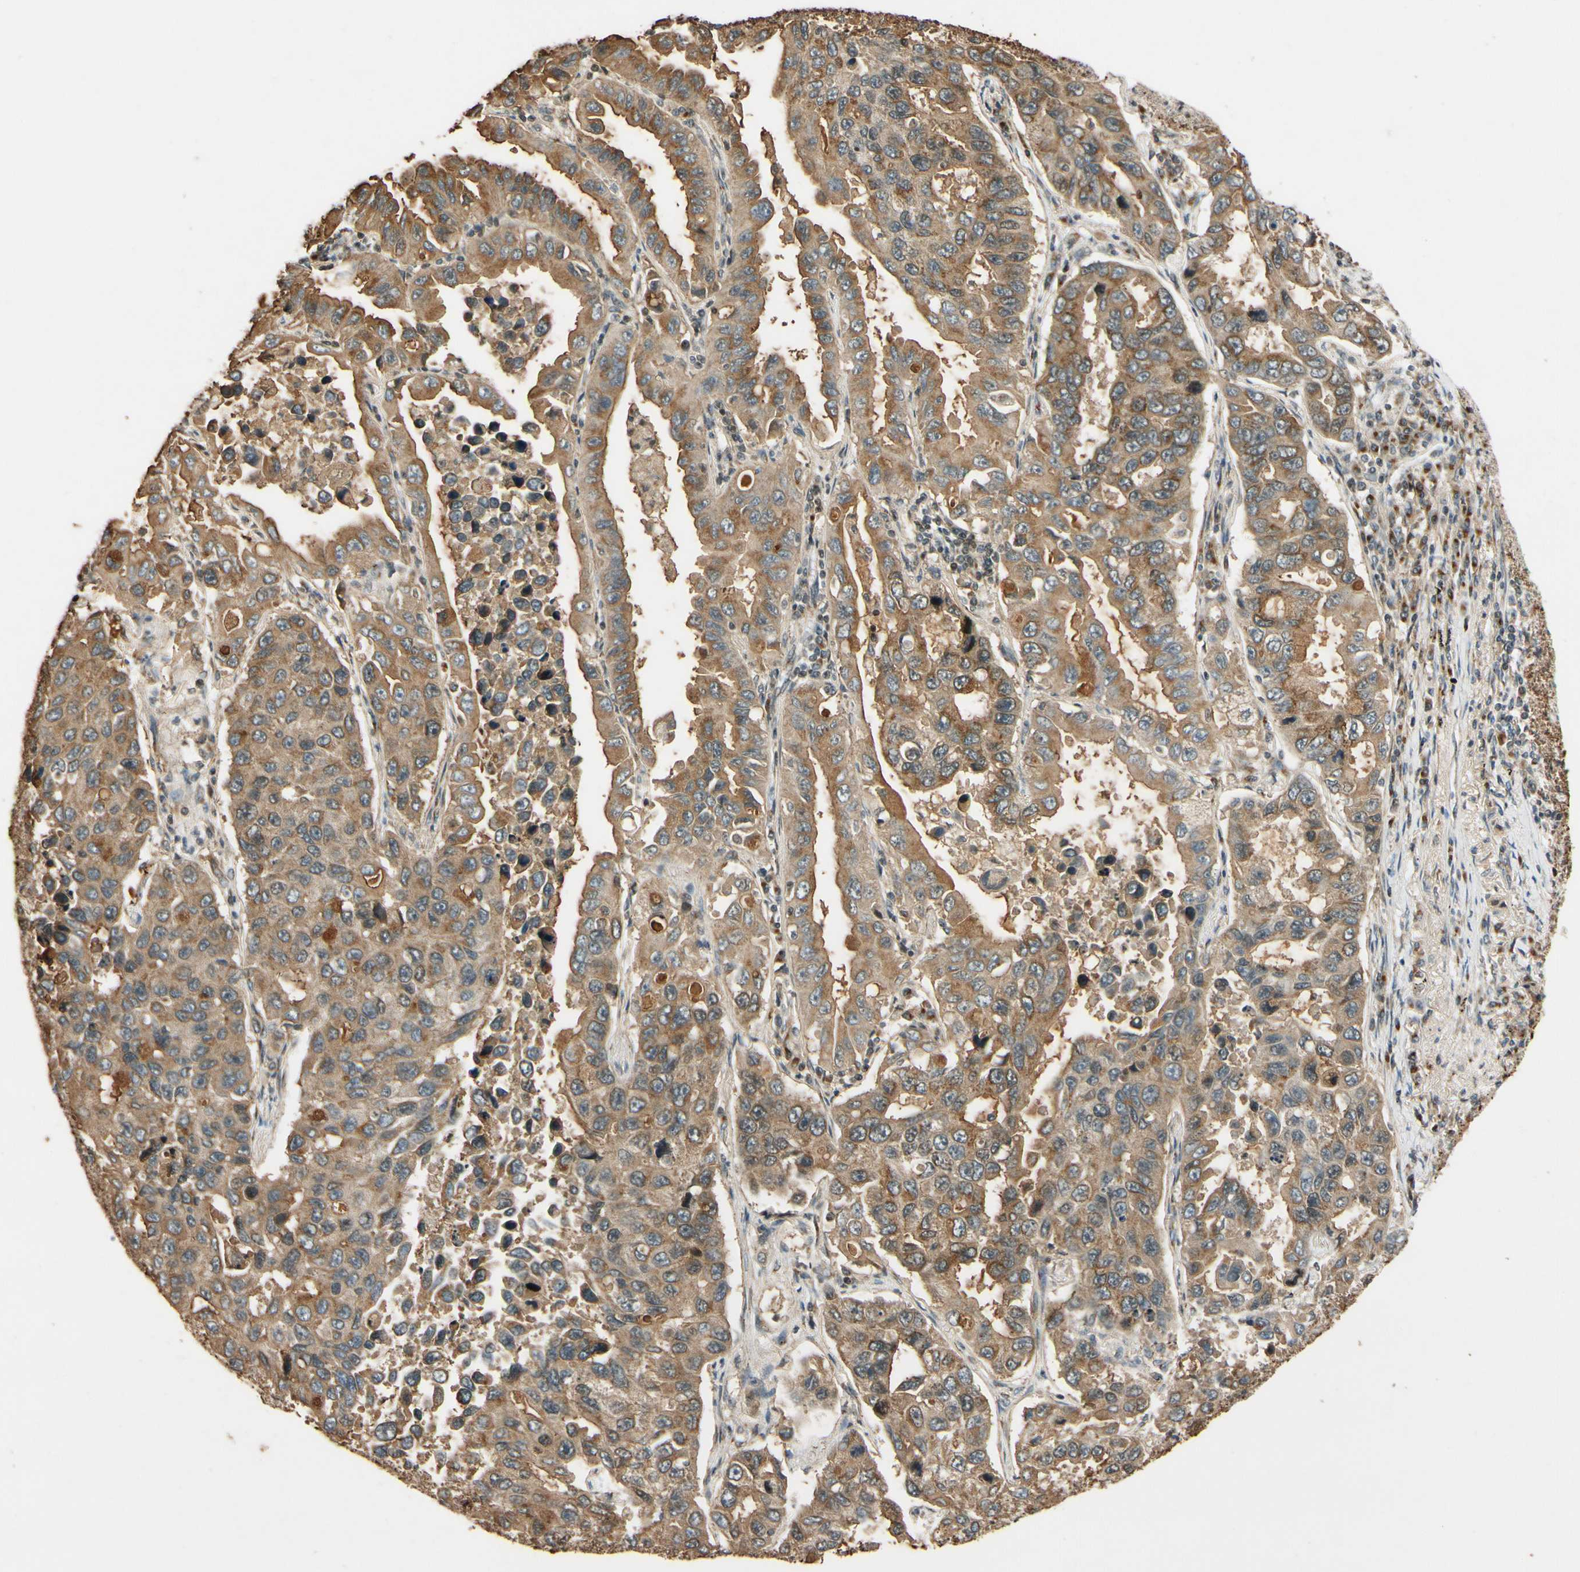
{"staining": {"intensity": "moderate", "quantity": ">75%", "location": "cytoplasmic/membranous"}, "tissue": "lung cancer", "cell_type": "Tumor cells", "image_type": "cancer", "snomed": [{"axis": "morphology", "description": "Adenocarcinoma, NOS"}, {"axis": "topography", "description": "Lung"}], "caption": "This micrograph displays immunohistochemistry staining of human lung cancer (adenocarcinoma), with medium moderate cytoplasmic/membranous staining in approximately >75% of tumor cells.", "gene": "NEO1", "patient": {"sex": "male", "age": 64}}